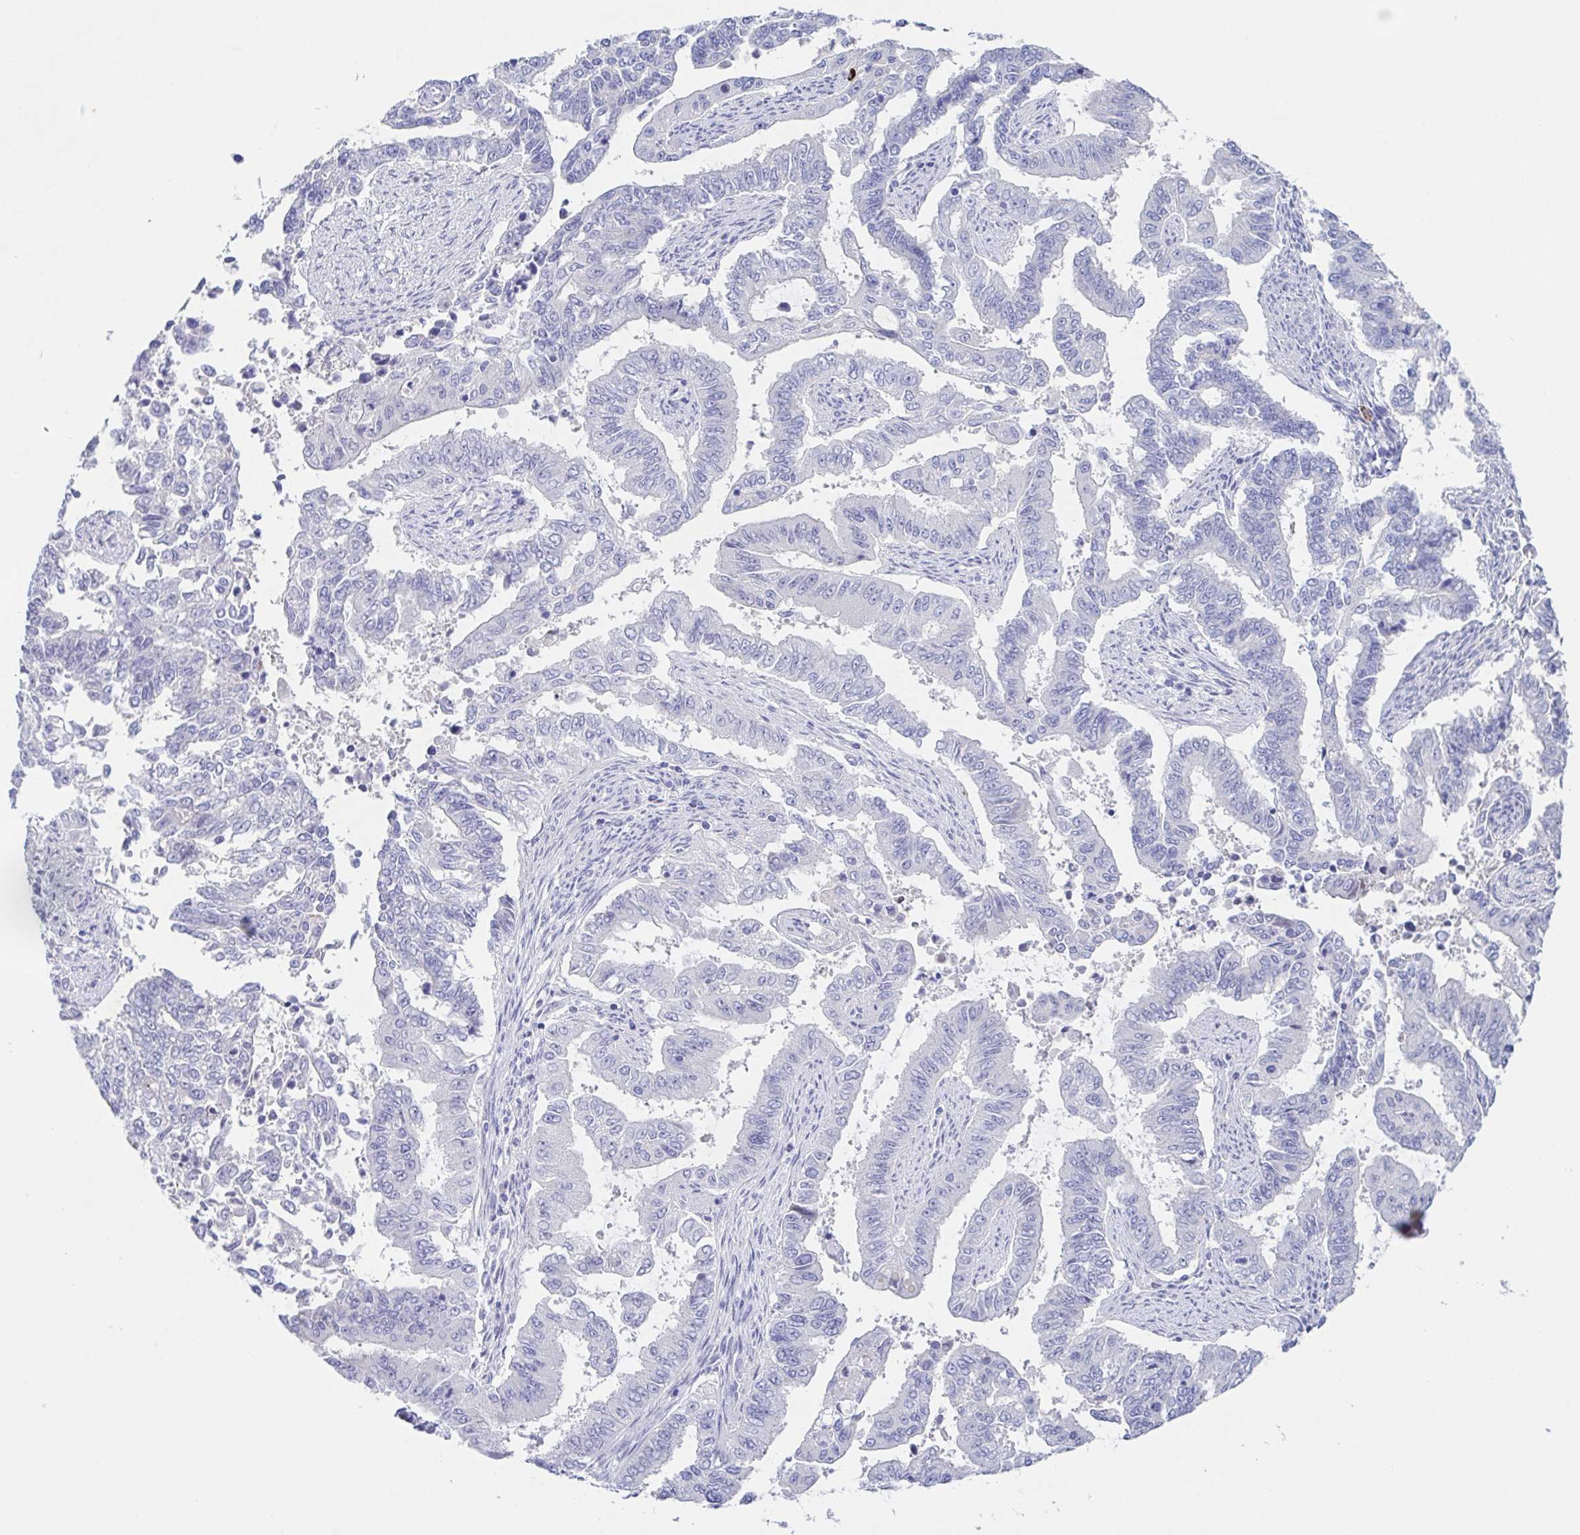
{"staining": {"intensity": "negative", "quantity": "none", "location": "none"}, "tissue": "endometrial cancer", "cell_type": "Tumor cells", "image_type": "cancer", "snomed": [{"axis": "morphology", "description": "Adenocarcinoma, NOS"}, {"axis": "topography", "description": "Uterus"}], "caption": "IHC image of human adenocarcinoma (endometrial) stained for a protein (brown), which demonstrates no positivity in tumor cells.", "gene": "HTR2A", "patient": {"sex": "female", "age": 59}}